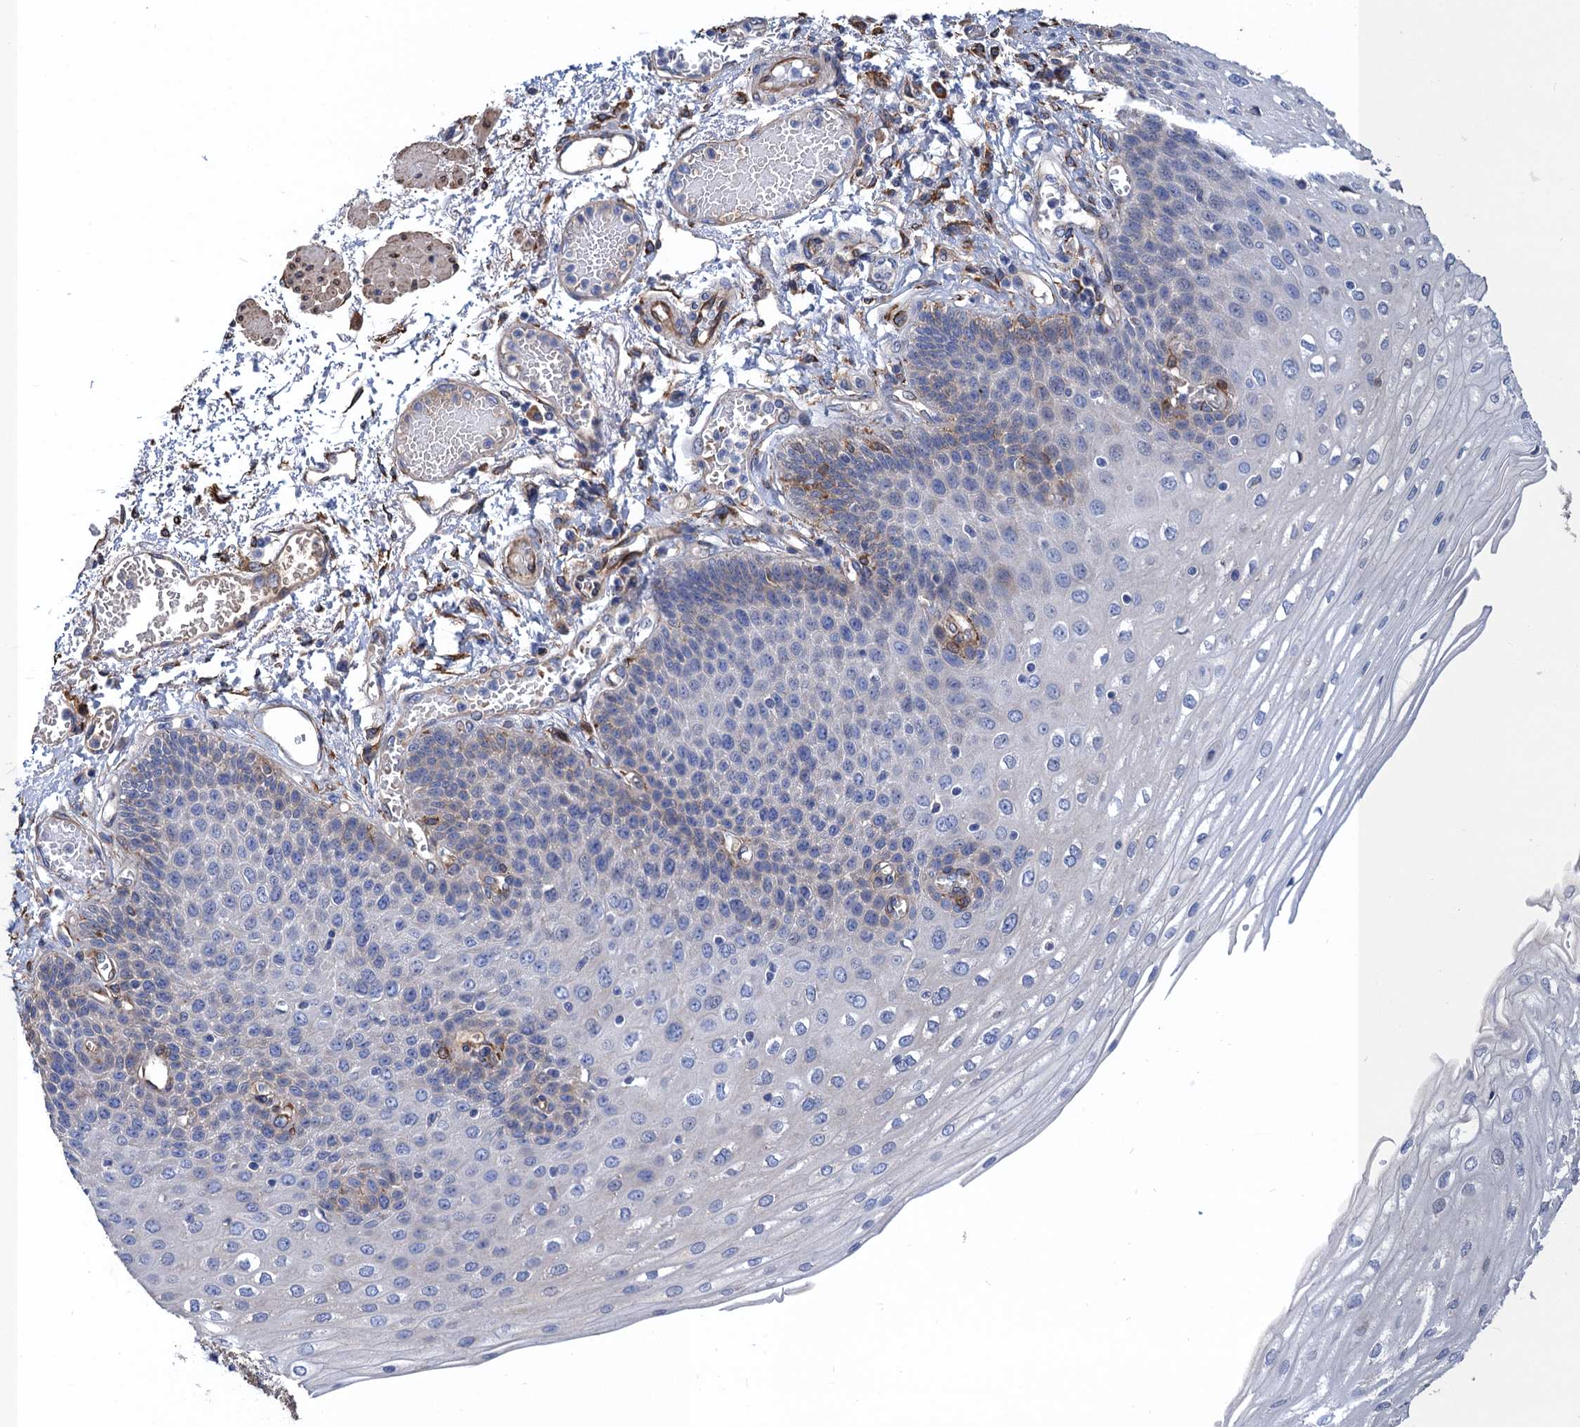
{"staining": {"intensity": "negative", "quantity": "none", "location": "none"}, "tissue": "esophagus", "cell_type": "Squamous epithelial cells", "image_type": "normal", "snomed": [{"axis": "morphology", "description": "Normal tissue, NOS"}, {"axis": "topography", "description": "Esophagus"}], "caption": "Immunohistochemistry (IHC) micrograph of benign esophagus stained for a protein (brown), which demonstrates no staining in squamous epithelial cells. (Stains: DAB (3,3'-diaminobenzidine) IHC with hematoxylin counter stain, Microscopy: brightfield microscopy at high magnification).", "gene": "CNNM1", "patient": {"sex": "male", "age": 81}}